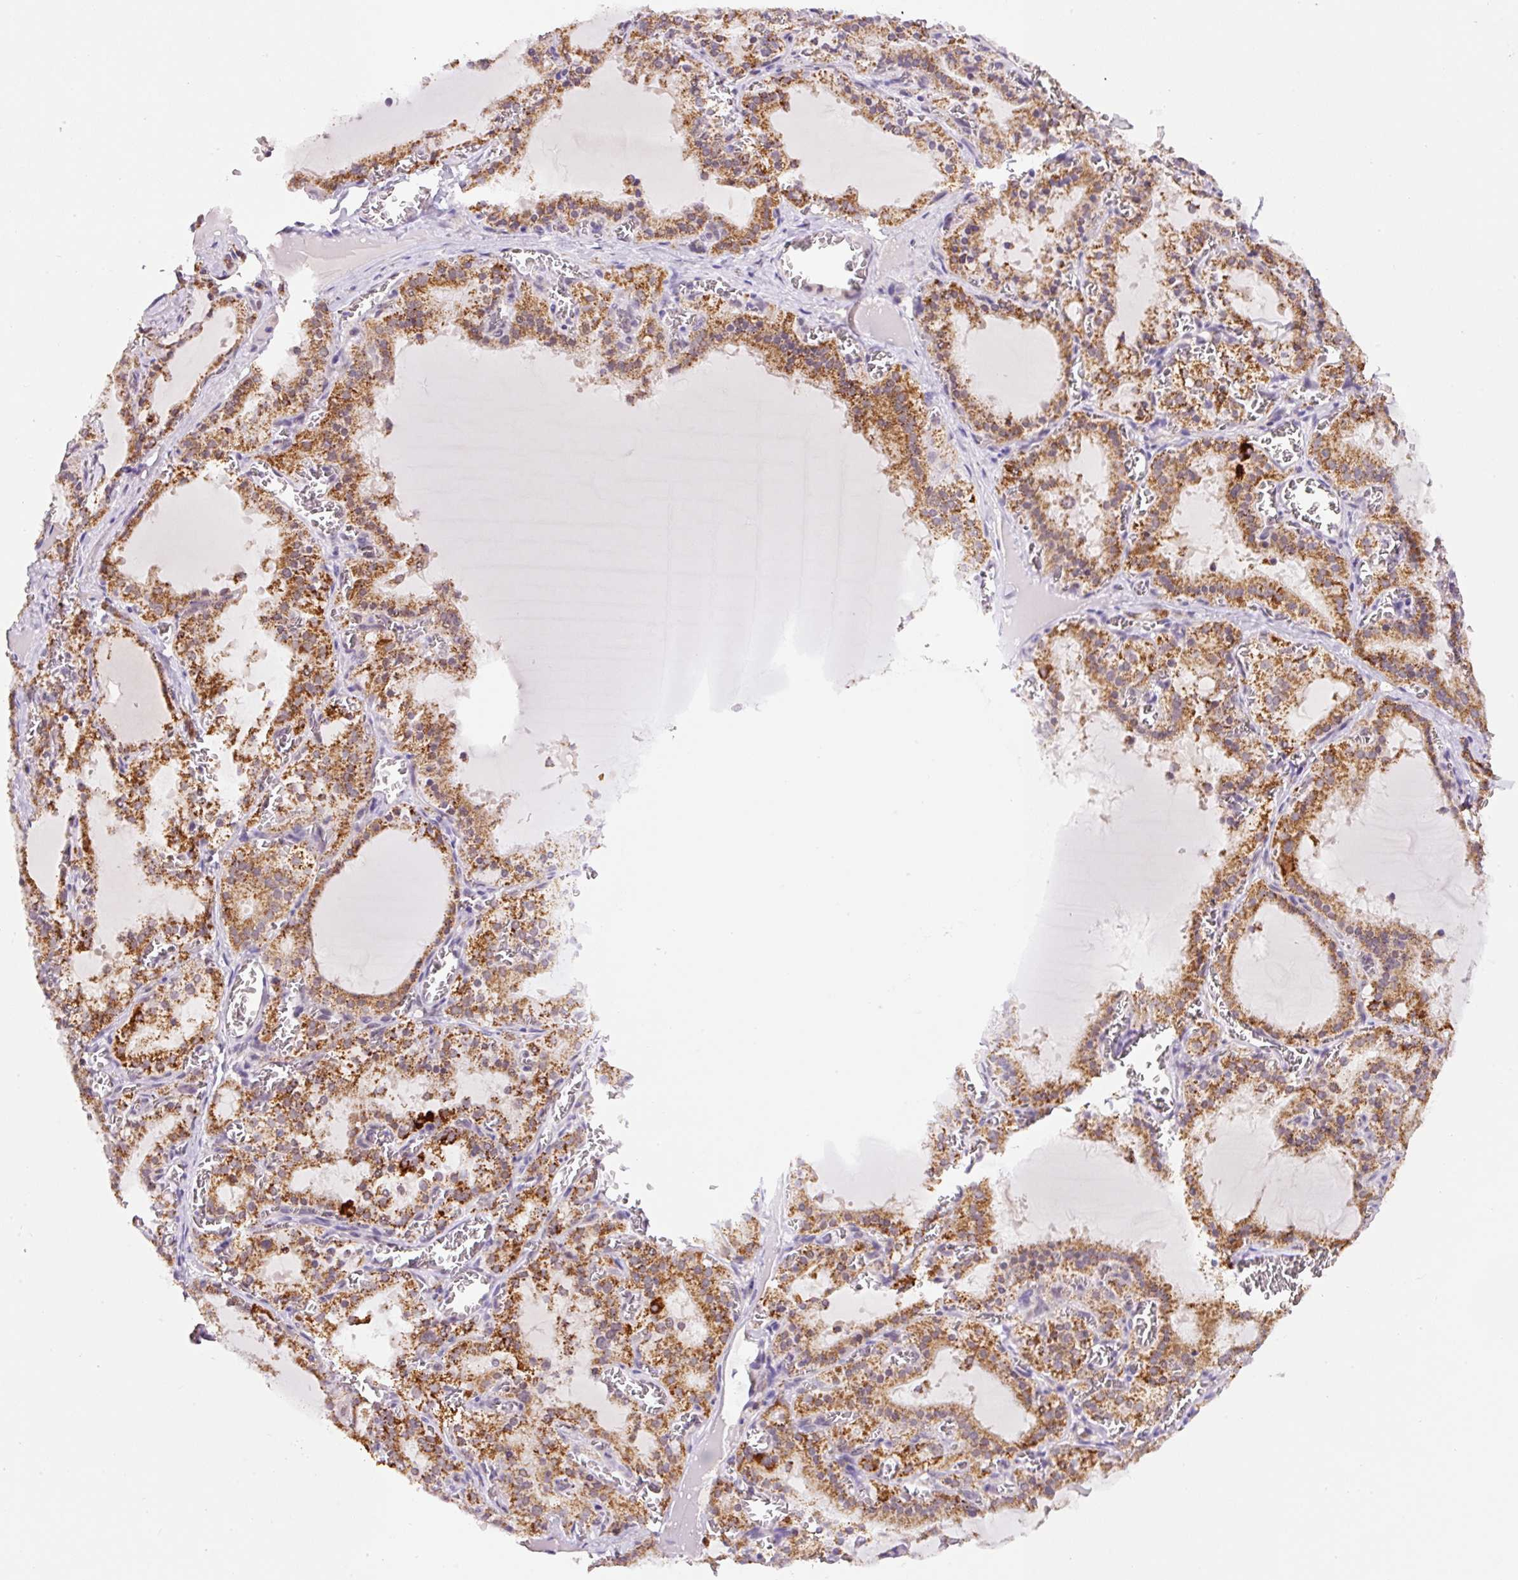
{"staining": {"intensity": "moderate", "quantity": ">75%", "location": "cytoplasmic/membranous"}, "tissue": "thyroid gland", "cell_type": "Glandular cells", "image_type": "normal", "snomed": [{"axis": "morphology", "description": "Normal tissue, NOS"}, {"axis": "topography", "description": "Thyroid gland"}], "caption": "Brown immunohistochemical staining in benign human thyroid gland demonstrates moderate cytoplasmic/membranous positivity in approximately >75% of glandular cells.", "gene": "PCK2", "patient": {"sex": "female", "age": 30}}